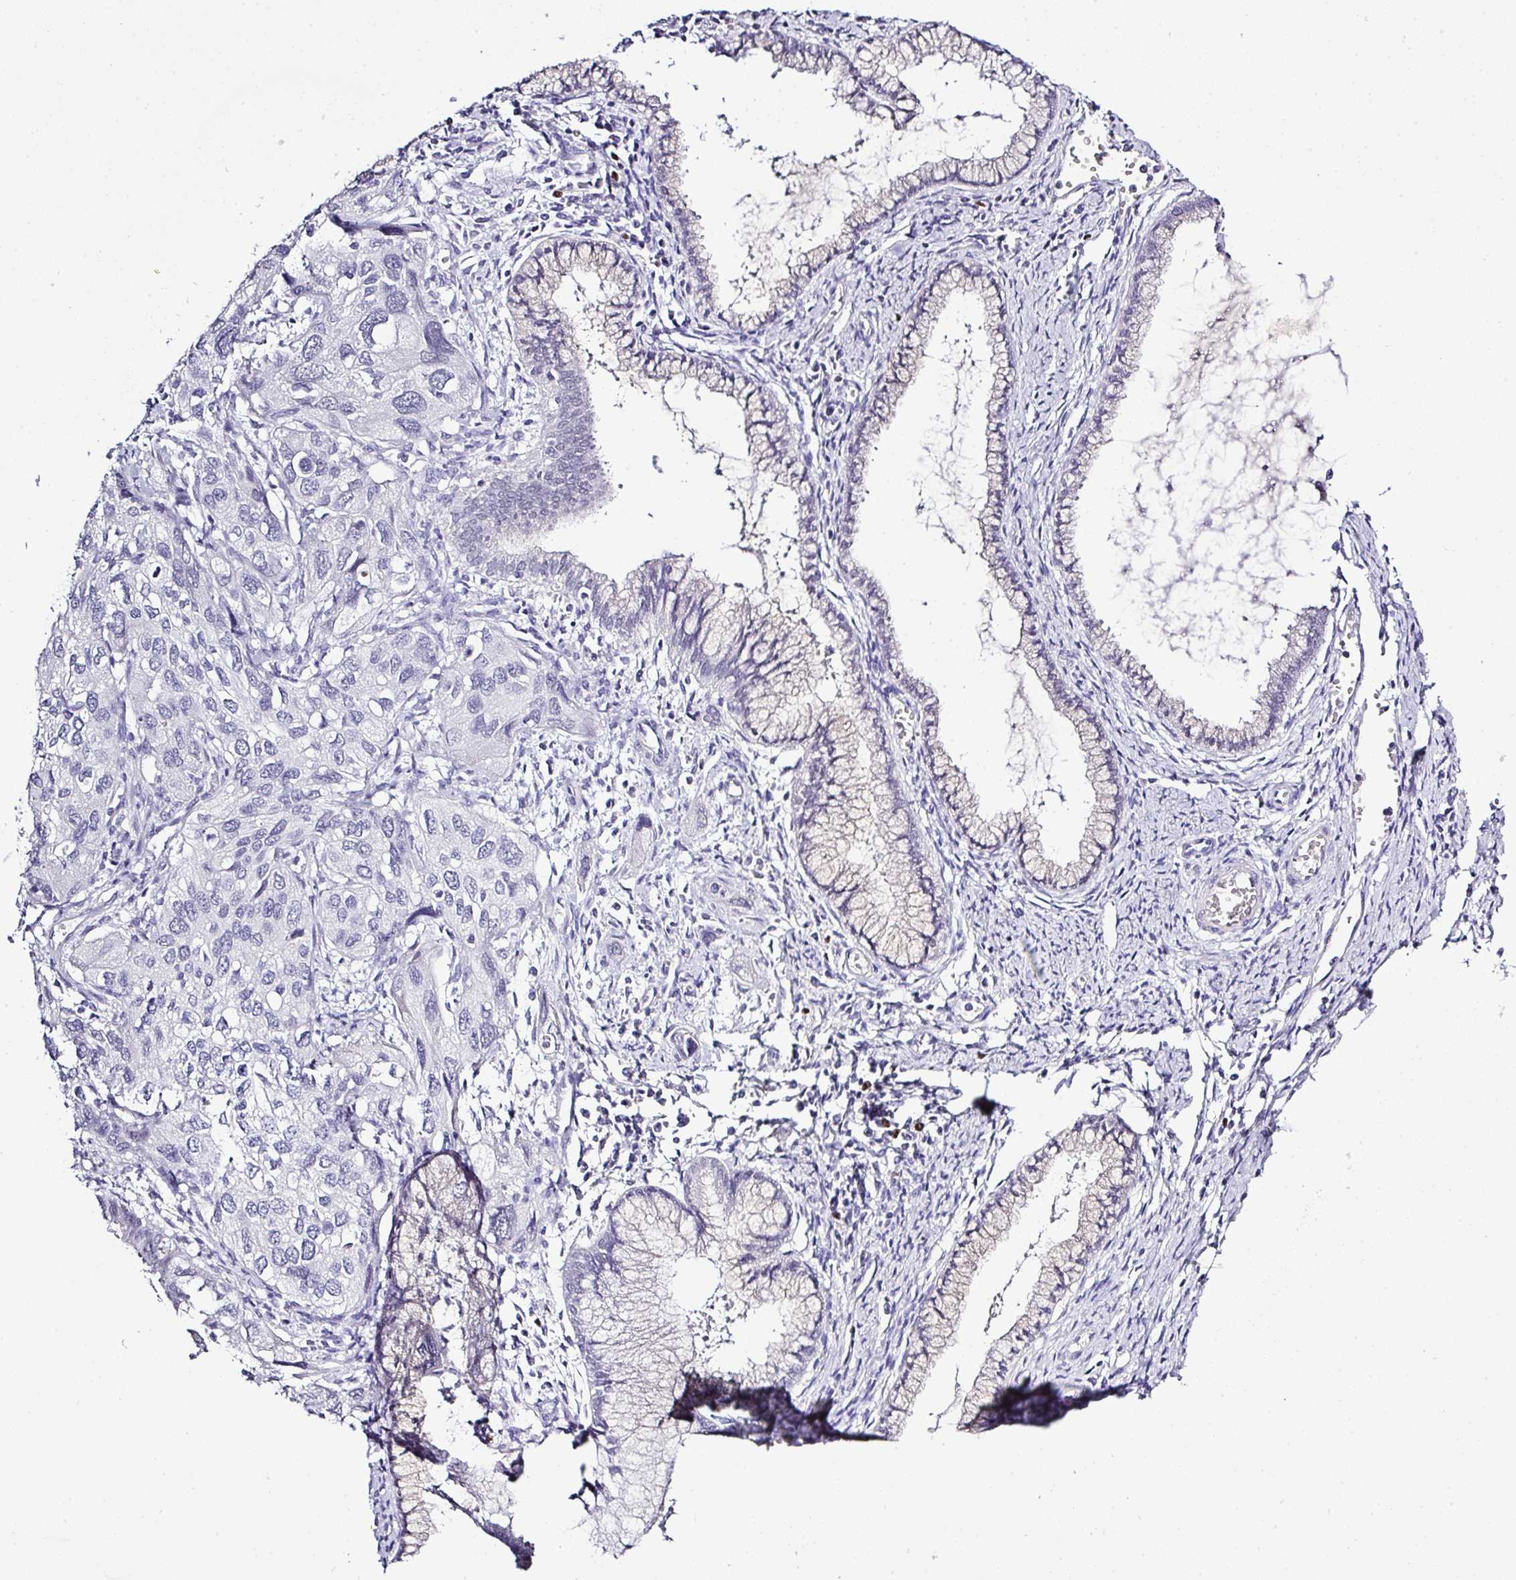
{"staining": {"intensity": "negative", "quantity": "none", "location": "none"}, "tissue": "cervical cancer", "cell_type": "Tumor cells", "image_type": "cancer", "snomed": [{"axis": "morphology", "description": "Squamous cell carcinoma, NOS"}, {"axis": "topography", "description": "Cervix"}], "caption": "This is a micrograph of IHC staining of cervical cancer, which shows no staining in tumor cells. The staining was performed using DAB to visualize the protein expression in brown, while the nuclei were stained in blue with hematoxylin (Magnification: 20x).", "gene": "BCL11A", "patient": {"sex": "female", "age": 55}}